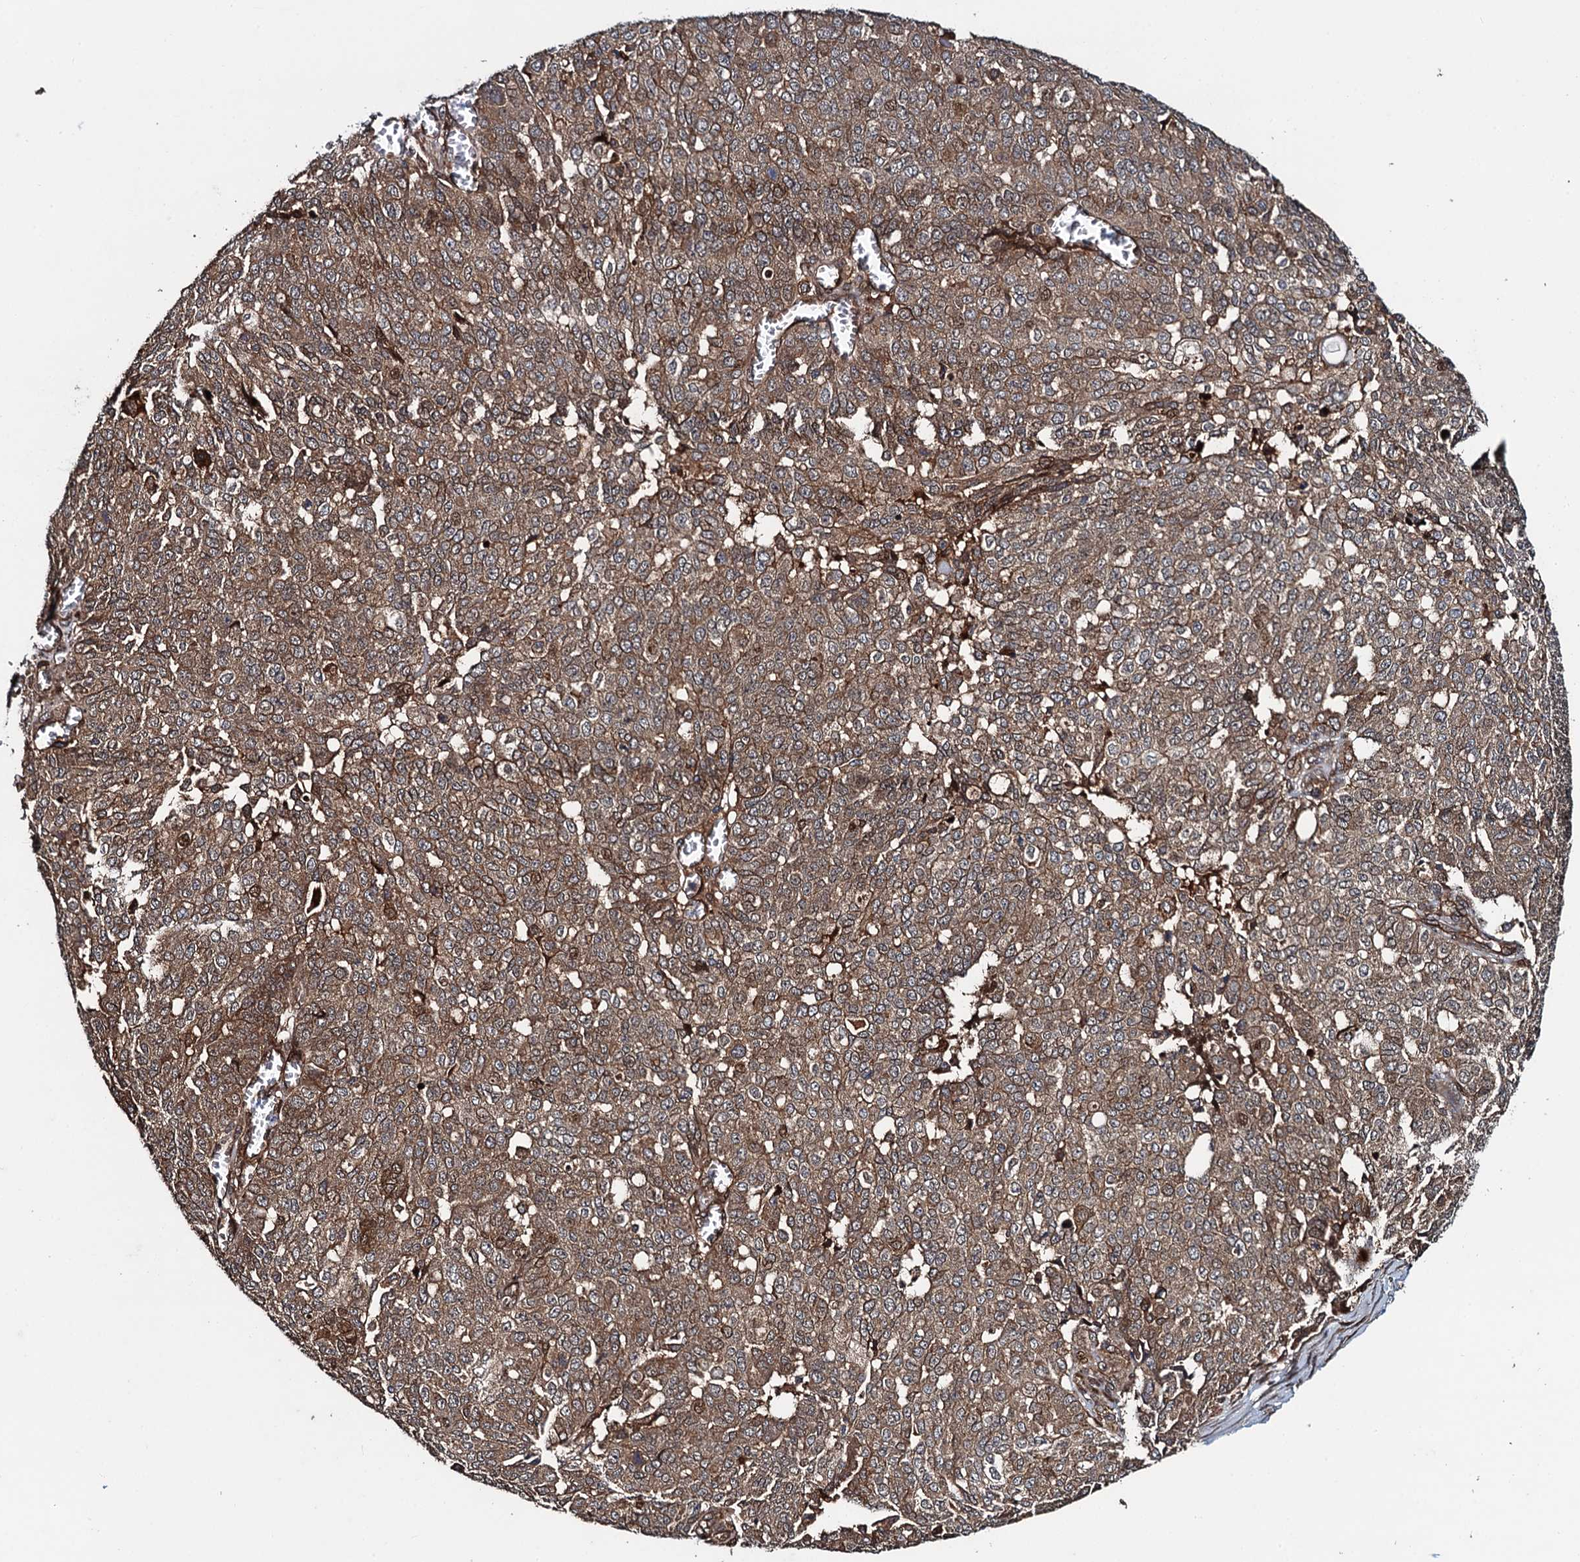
{"staining": {"intensity": "moderate", "quantity": ">75%", "location": "cytoplasmic/membranous"}, "tissue": "ovarian cancer", "cell_type": "Tumor cells", "image_type": "cancer", "snomed": [{"axis": "morphology", "description": "Cystadenocarcinoma, serous, NOS"}, {"axis": "topography", "description": "Soft tissue"}, {"axis": "topography", "description": "Ovary"}], "caption": "Immunohistochemical staining of ovarian cancer (serous cystadenocarcinoma) demonstrates moderate cytoplasmic/membranous protein staining in about >75% of tumor cells. The staining was performed using DAB to visualize the protein expression in brown, while the nuclei were stained in blue with hematoxylin (Magnification: 20x).", "gene": "RHOBTB1", "patient": {"sex": "female", "age": 57}}